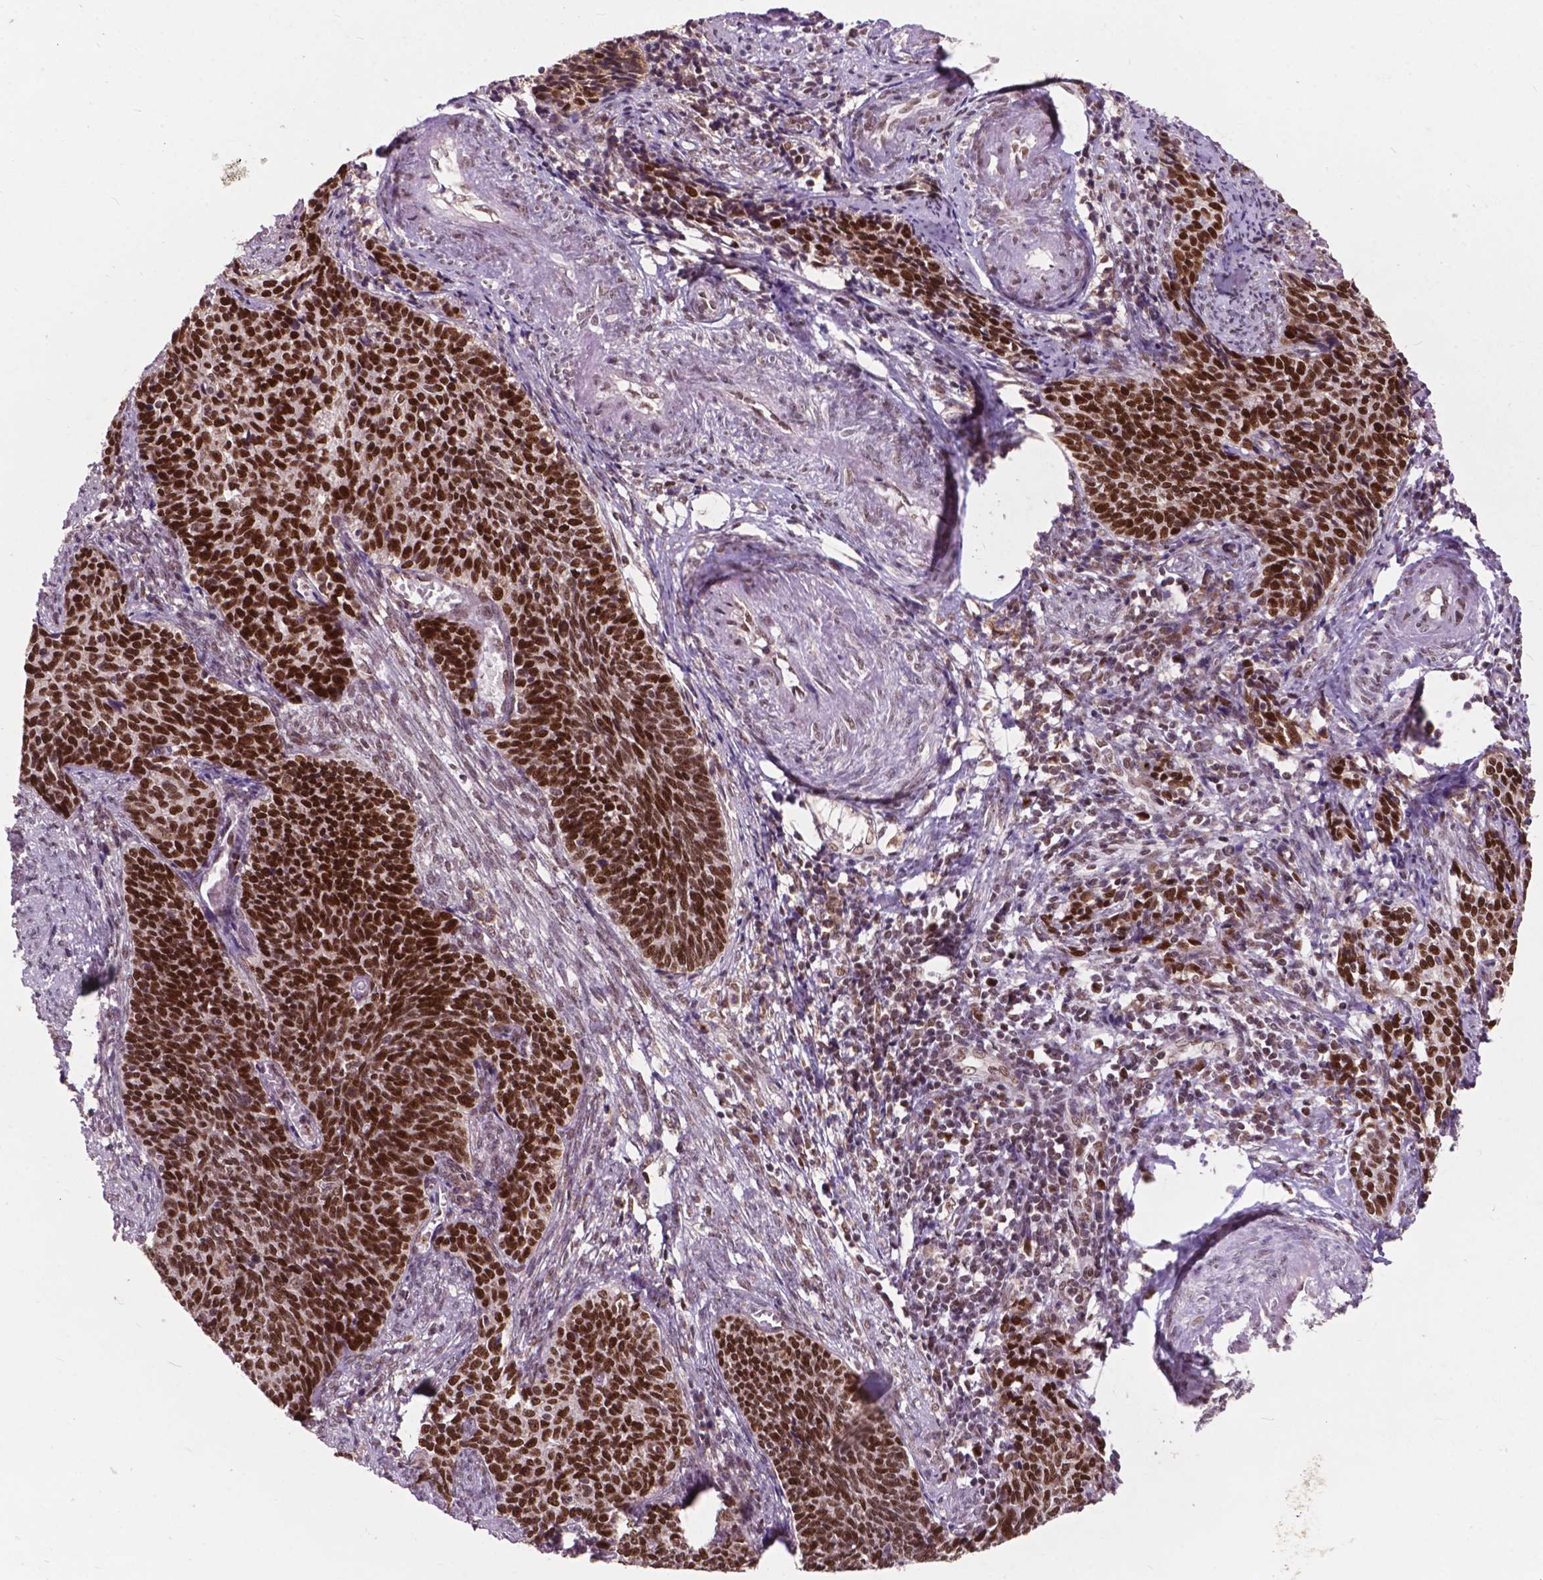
{"staining": {"intensity": "strong", "quantity": ">75%", "location": "nuclear"}, "tissue": "cervical cancer", "cell_type": "Tumor cells", "image_type": "cancer", "snomed": [{"axis": "morphology", "description": "Squamous cell carcinoma, NOS"}, {"axis": "topography", "description": "Cervix"}], "caption": "Protein staining shows strong nuclear positivity in about >75% of tumor cells in cervical cancer (squamous cell carcinoma).", "gene": "MSH2", "patient": {"sex": "female", "age": 39}}